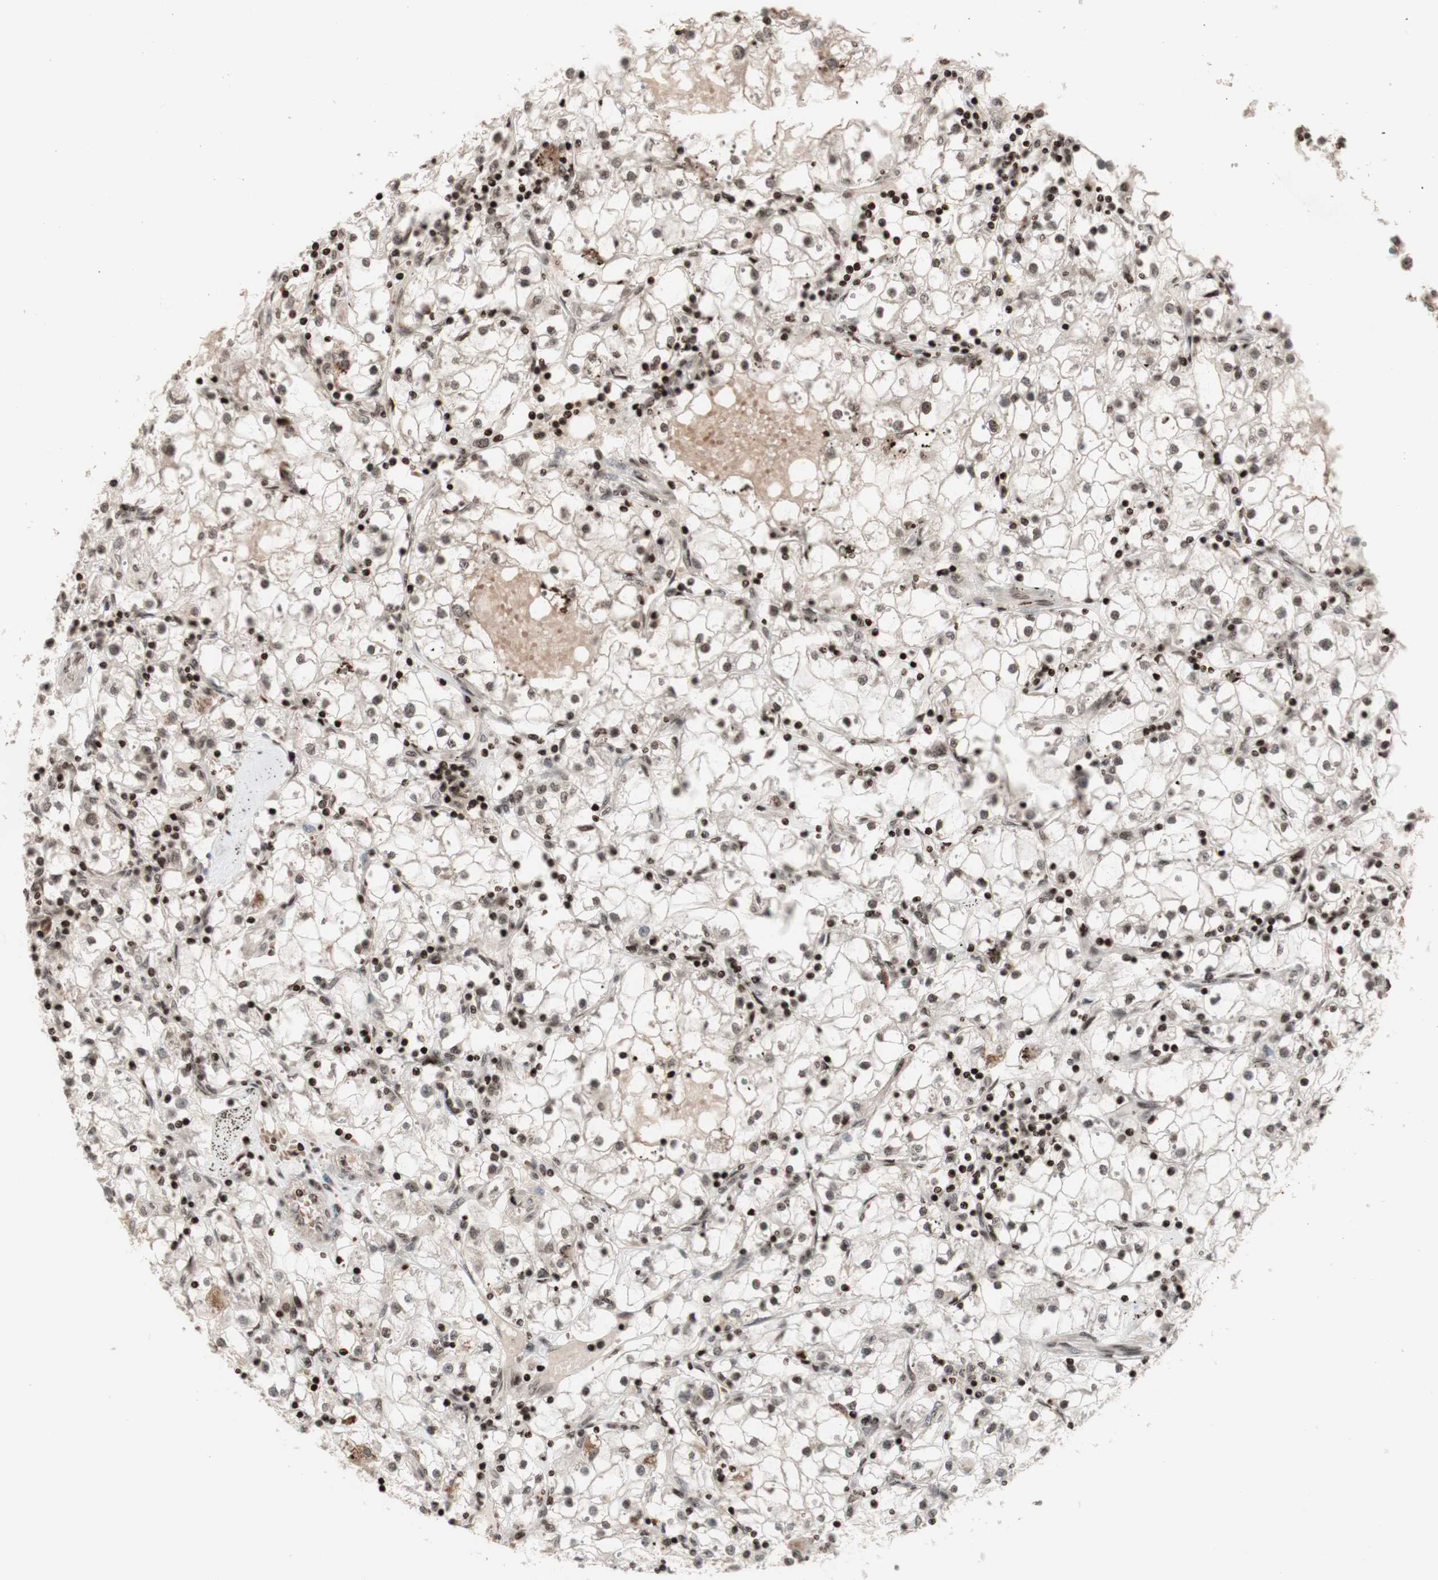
{"staining": {"intensity": "weak", "quantity": "<25%", "location": "cytoplasmic/membranous,nuclear"}, "tissue": "renal cancer", "cell_type": "Tumor cells", "image_type": "cancer", "snomed": [{"axis": "morphology", "description": "Adenocarcinoma, NOS"}, {"axis": "topography", "description": "Kidney"}], "caption": "Tumor cells are negative for protein expression in human renal cancer (adenocarcinoma).", "gene": "POLA1", "patient": {"sex": "male", "age": 56}}